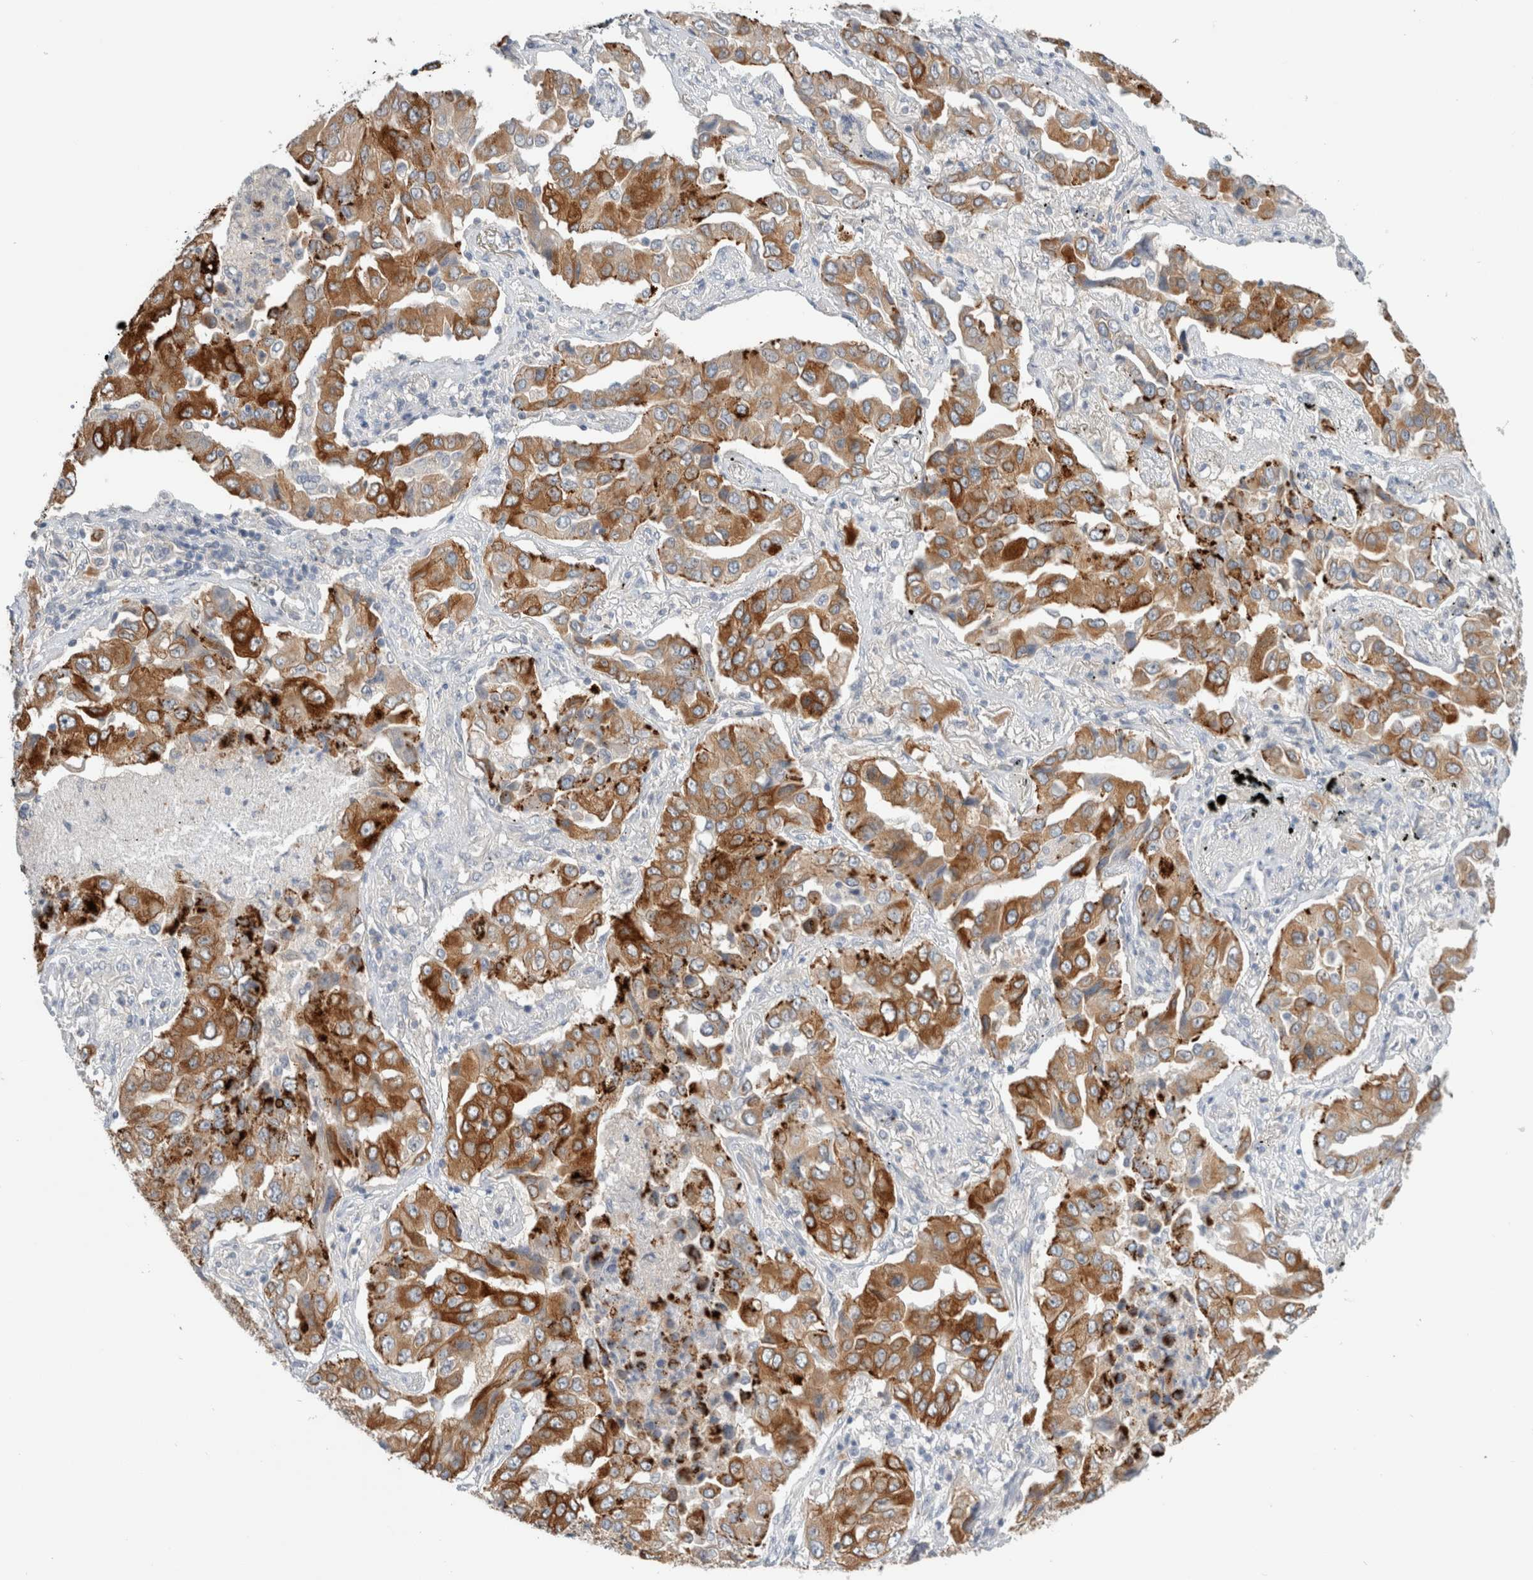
{"staining": {"intensity": "moderate", "quantity": ">75%", "location": "cytoplasmic/membranous"}, "tissue": "lung cancer", "cell_type": "Tumor cells", "image_type": "cancer", "snomed": [{"axis": "morphology", "description": "Adenocarcinoma, NOS"}, {"axis": "topography", "description": "Lung"}], "caption": "This is a photomicrograph of immunohistochemistry staining of lung cancer (adenocarcinoma), which shows moderate positivity in the cytoplasmic/membranous of tumor cells.", "gene": "SDR16C5", "patient": {"sex": "female", "age": 65}}